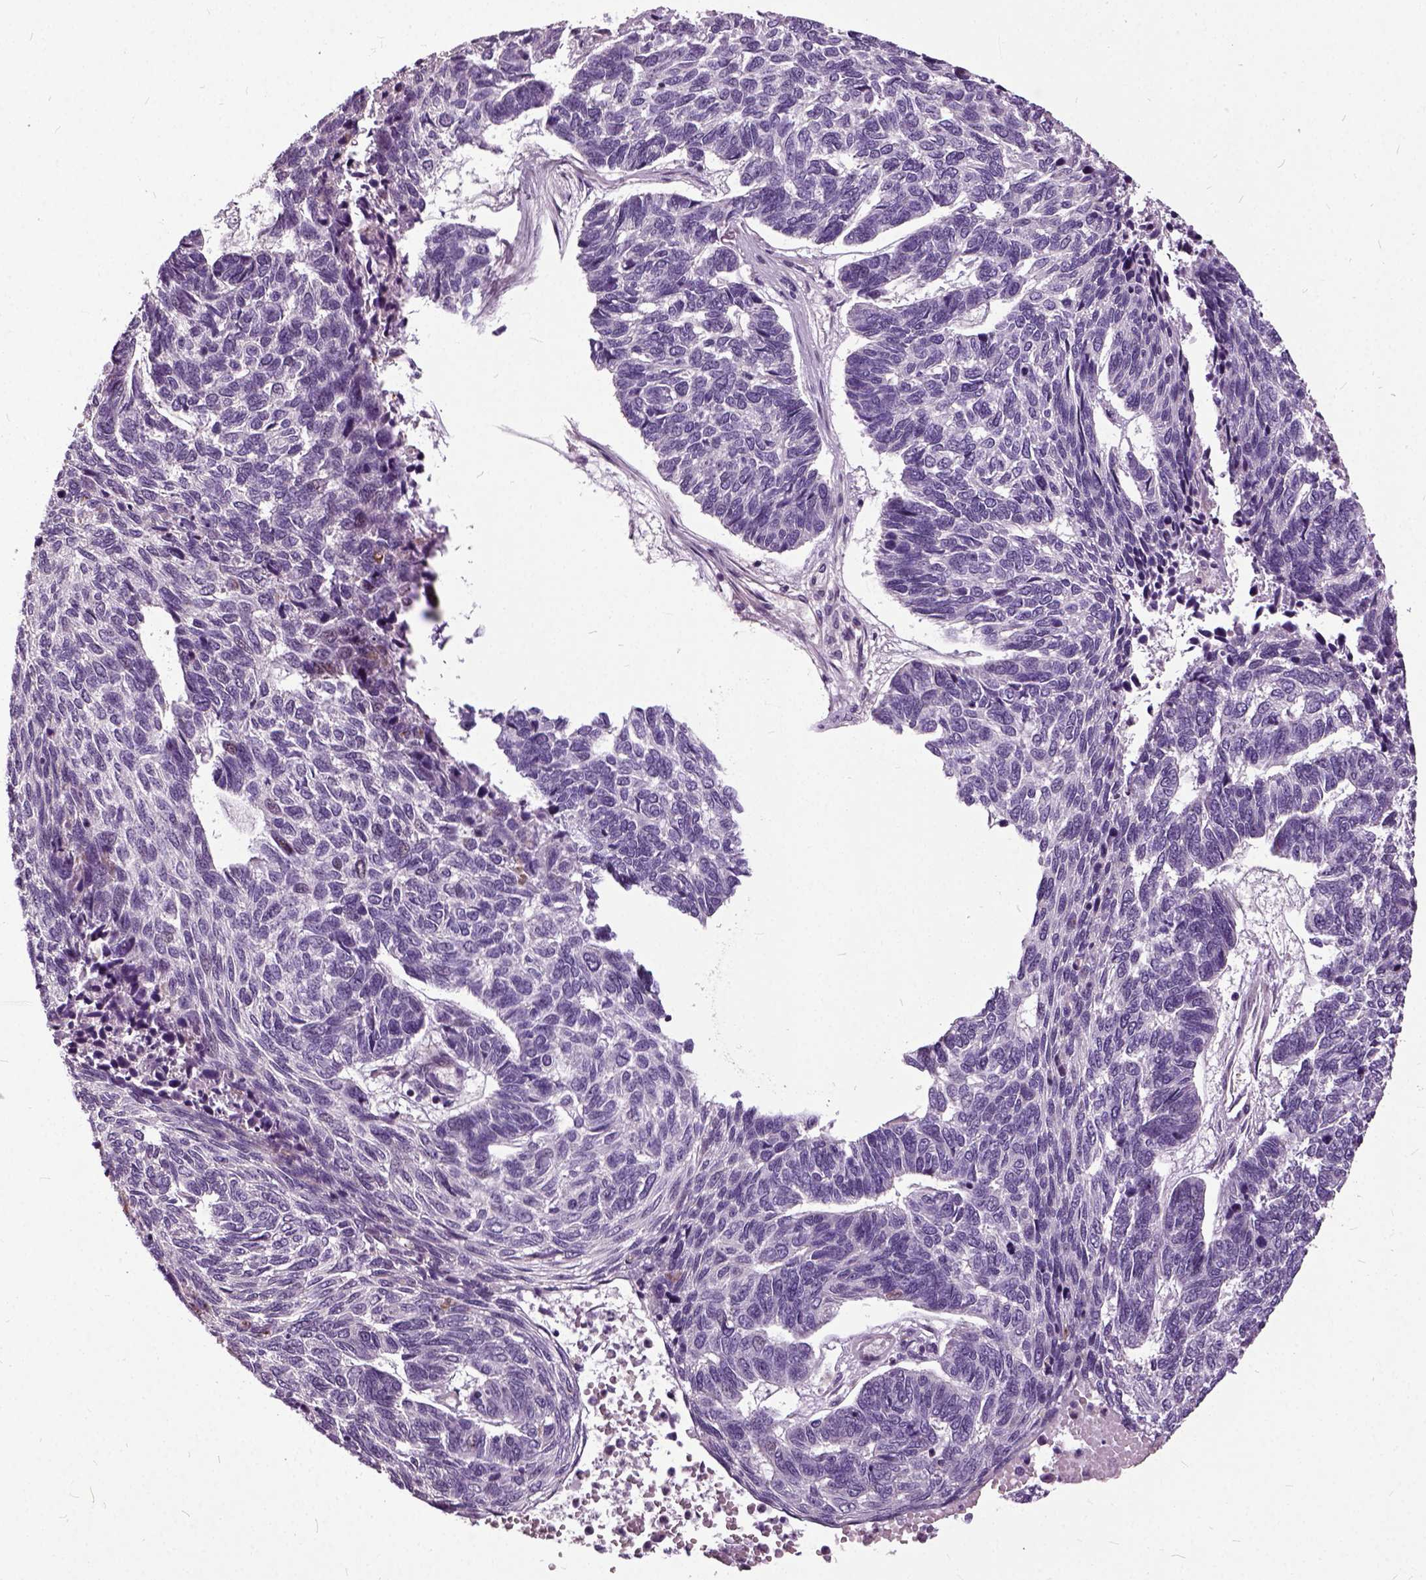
{"staining": {"intensity": "negative", "quantity": "none", "location": "none"}, "tissue": "skin cancer", "cell_type": "Tumor cells", "image_type": "cancer", "snomed": [{"axis": "morphology", "description": "Basal cell carcinoma"}, {"axis": "topography", "description": "Skin"}], "caption": "Immunohistochemistry of human basal cell carcinoma (skin) displays no expression in tumor cells.", "gene": "ILRUN", "patient": {"sex": "female", "age": 65}}